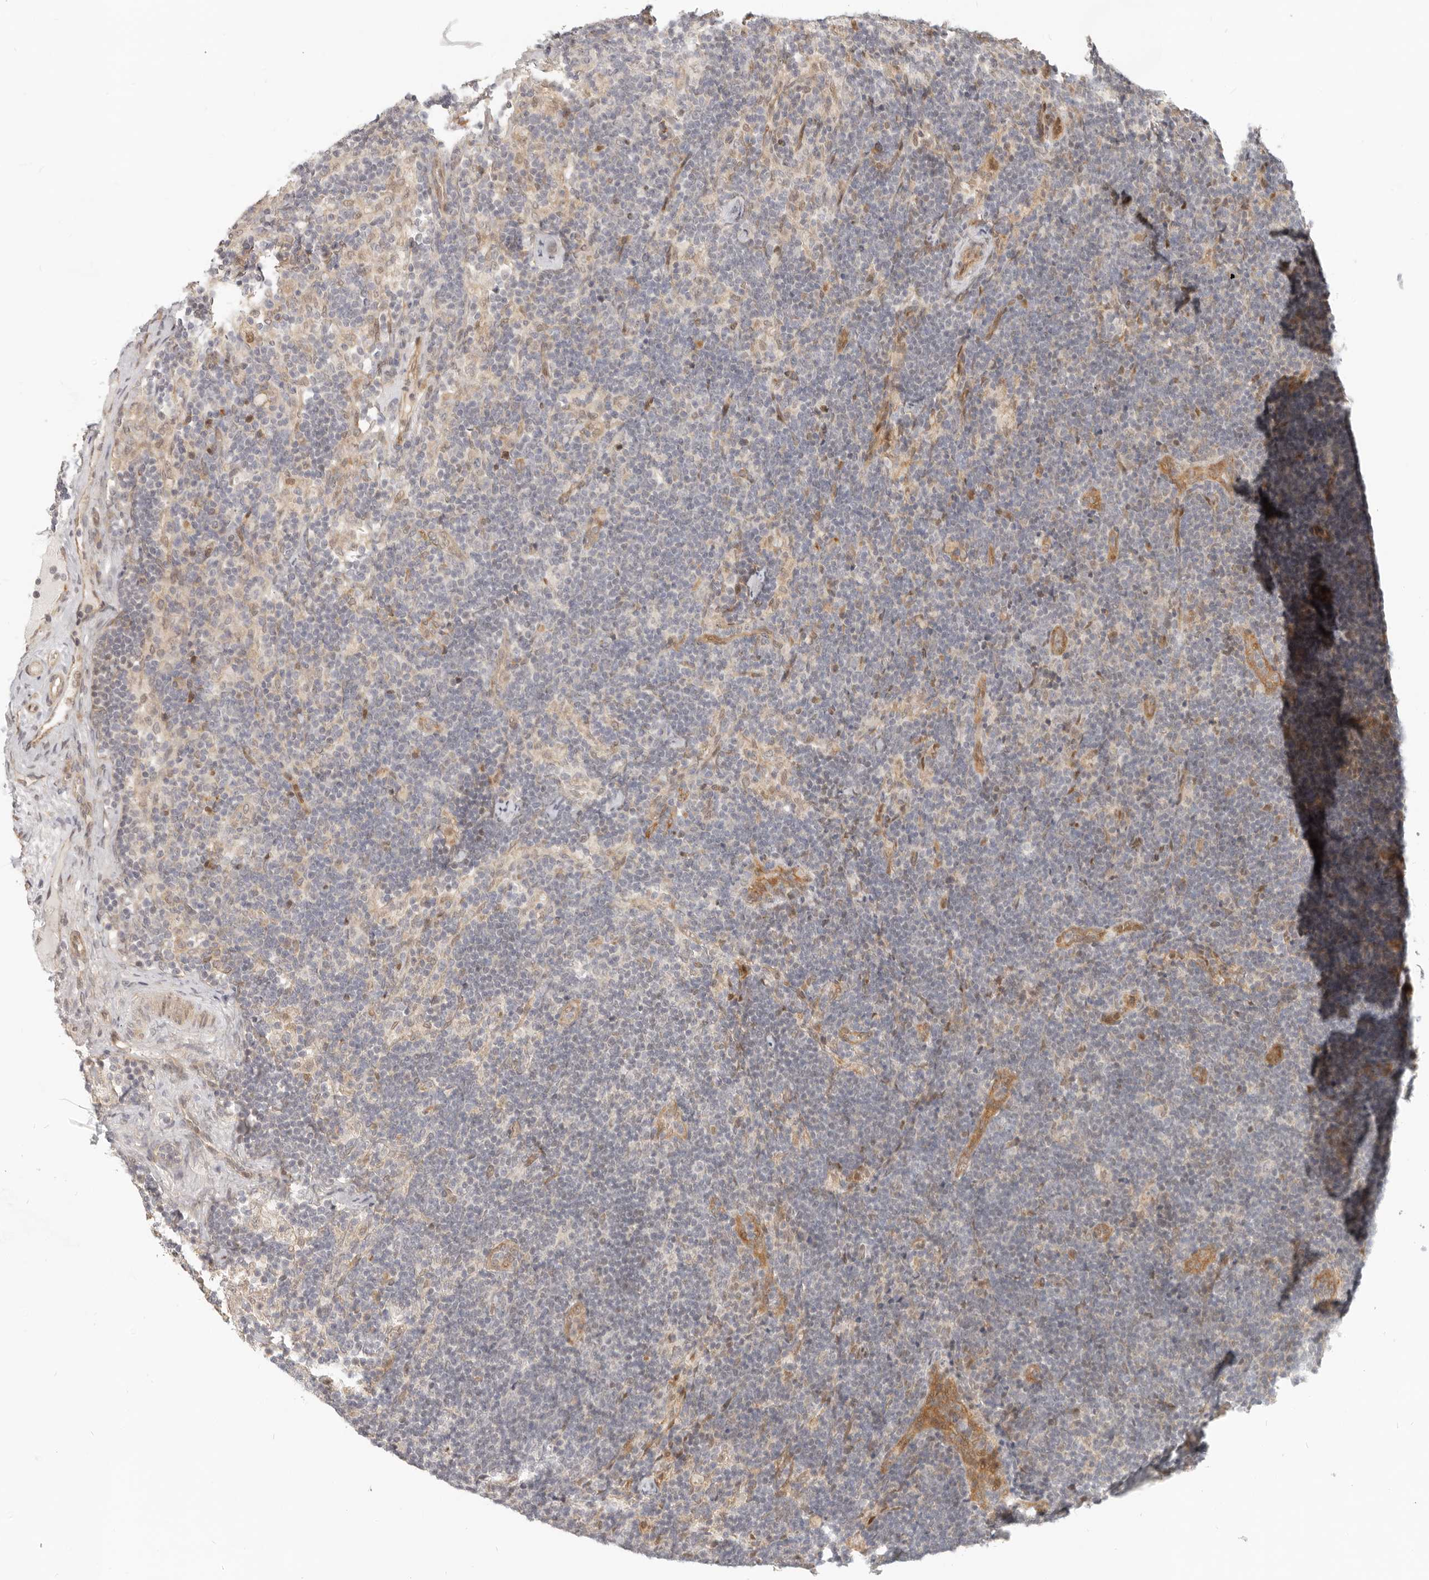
{"staining": {"intensity": "negative", "quantity": "none", "location": "none"}, "tissue": "lymph node", "cell_type": "Germinal center cells", "image_type": "normal", "snomed": [{"axis": "morphology", "description": "Normal tissue, NOS"}, {"axis": "topography", "description": "Lymph node"}], "caption": "Germinal center cells show no significant expression in unremarkable lymph node.", "gene": "TUFT1", "patient": {"sex": "female", "age": 22}}